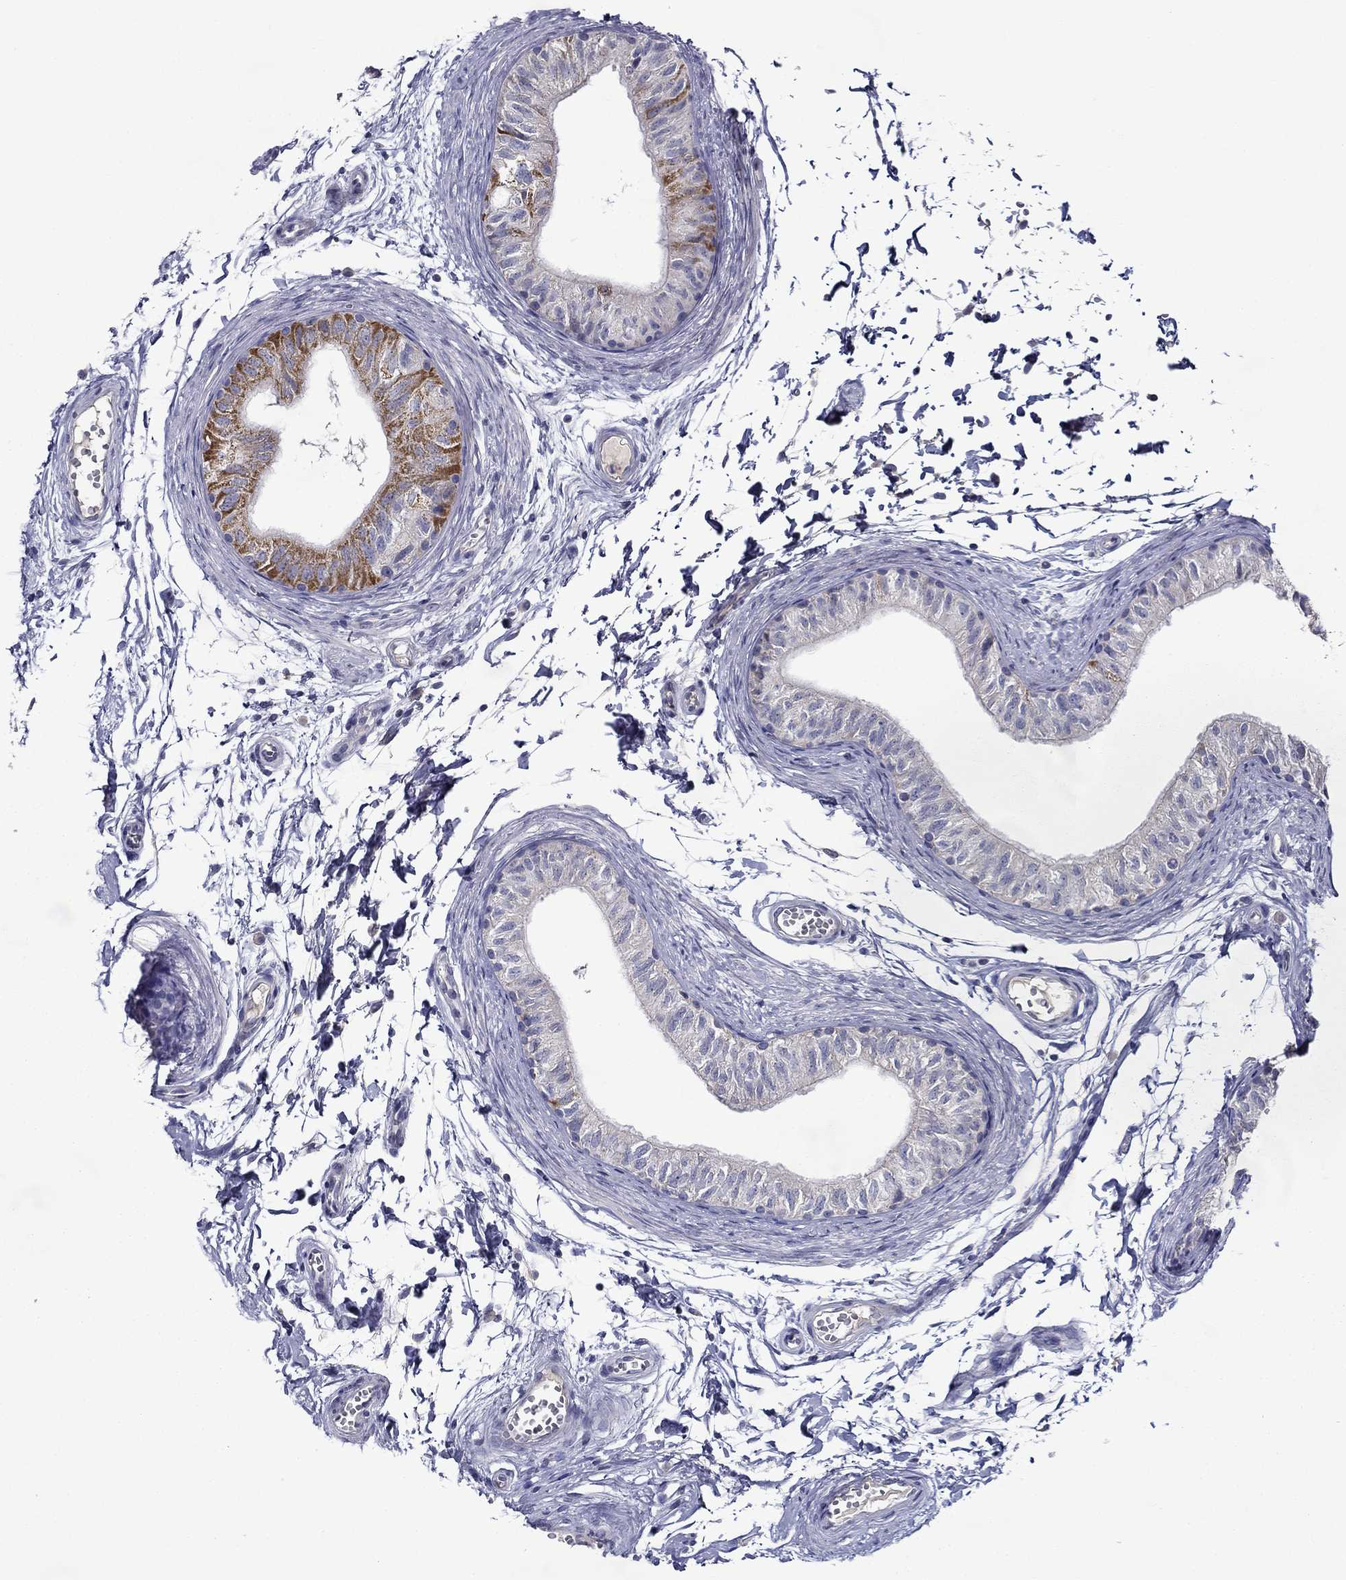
{"staining": {"intensity": "strong", "quantity": "<25%", "location": "cytoplasmic/membranous"}, "tissue": "epididymis", "cell_type": "Glandular cells", "image_type": "normal", "snomed": [{"axis": "morphology", "description": "Normal tissue, NOS"}, {"axis": "topography", "description": "Epididymis"}], "caption": "Immunohistochemical staining of benign epididymis exhibits strong cytoplasmic/membranous protein expression in about <25% of glandular cells.", "gene": "SPATA7", "patient": {"sex": "male", "age": 22}}